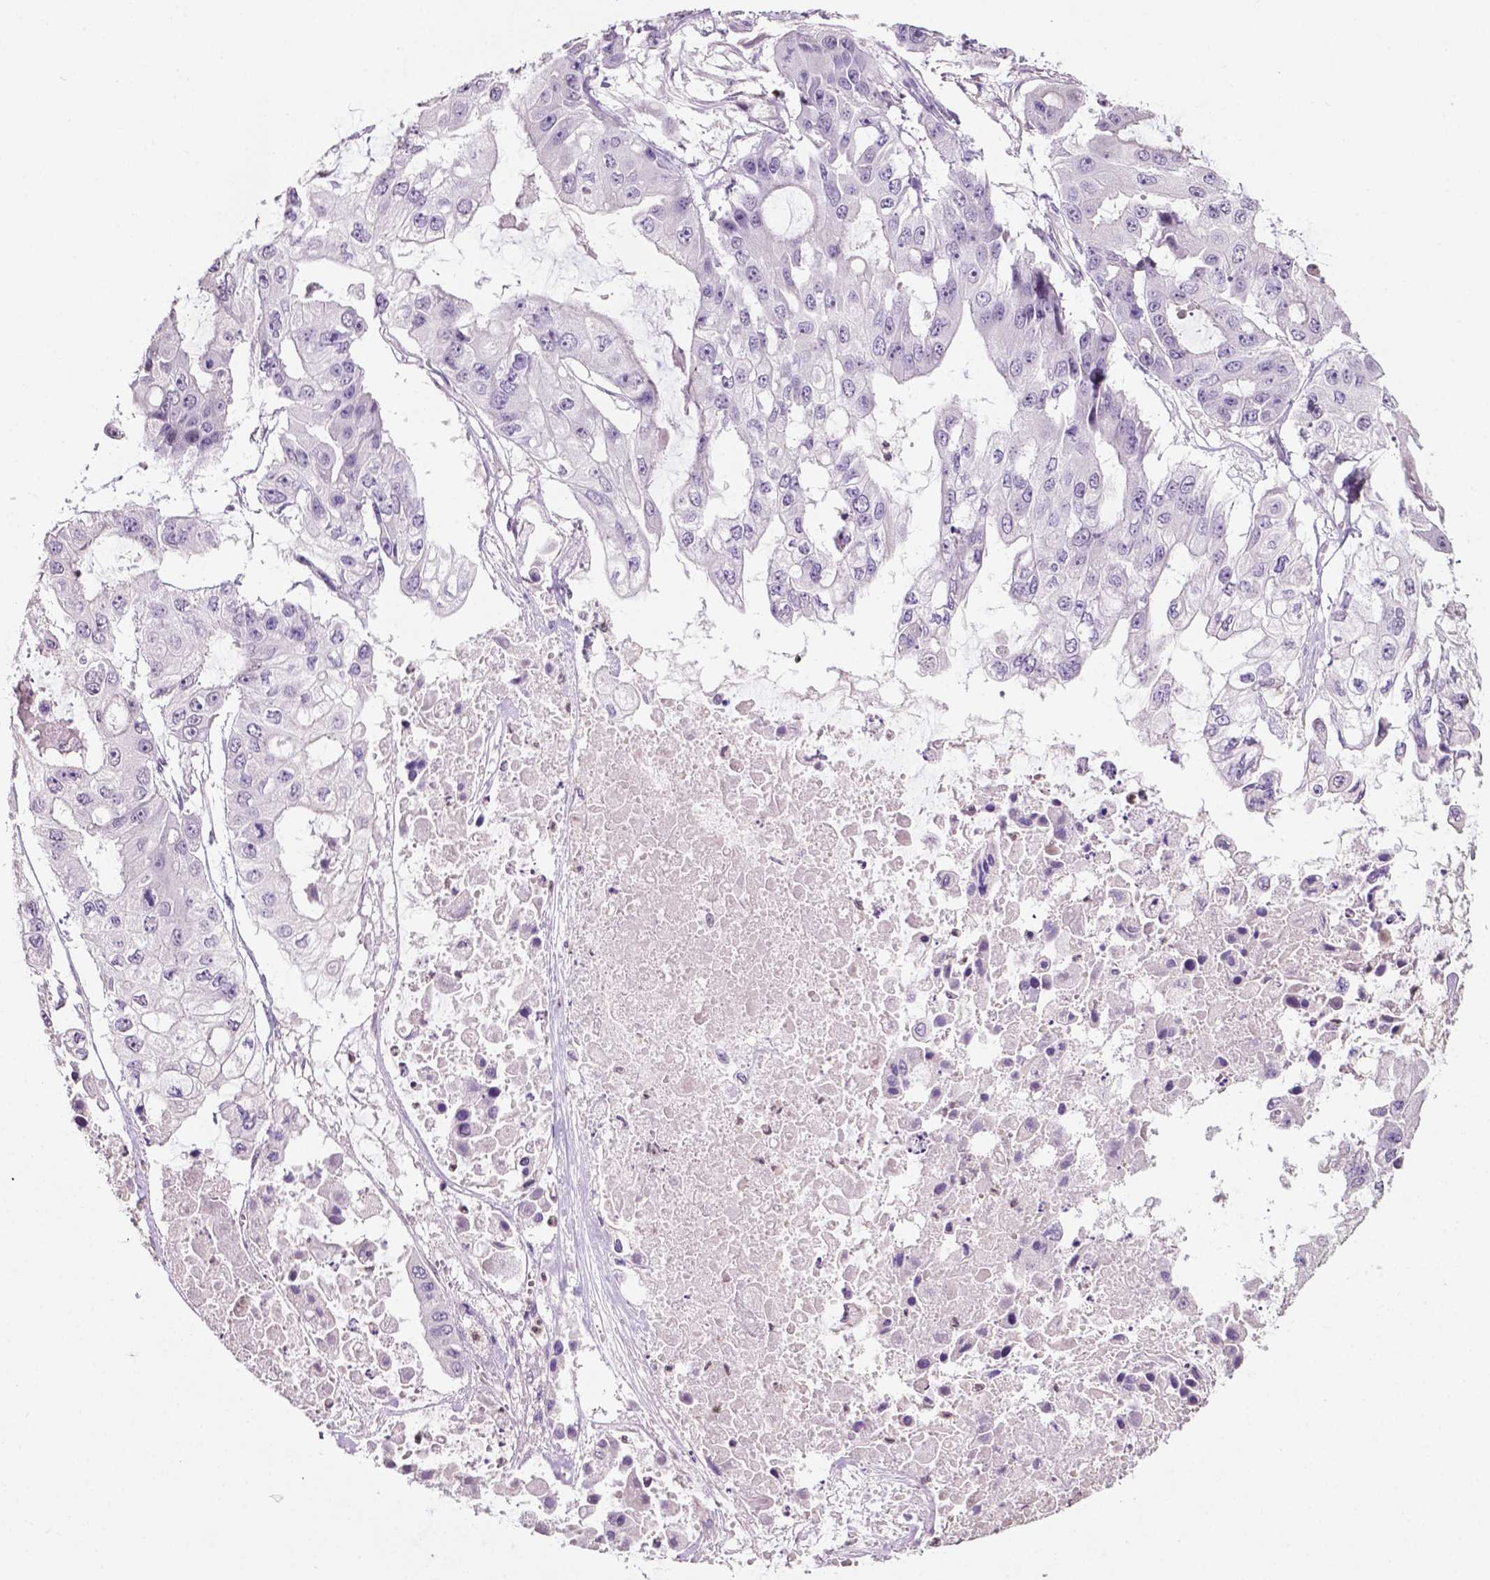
{"staining": {"intensity": "negative", "quantity": "none", "location": "none"}, "tissue": "ovarian cancer", "cell_type": "Tumor cells", "image_type": "cancer", "snomed": [{"axis": "morphology", "description": "Cystadenocarcinoma, serous, NOS"}, {"axis": "topography", "description": "Ovary"}], "caption": "Human serous cystadenocarcinoma (ovarian) stained for a protein using immunohistochemistry (IHC) demonstrates no staining in tumor cells.", "gene": "TBC1D10C", "patient": {"sex": "female", "age": 56}}